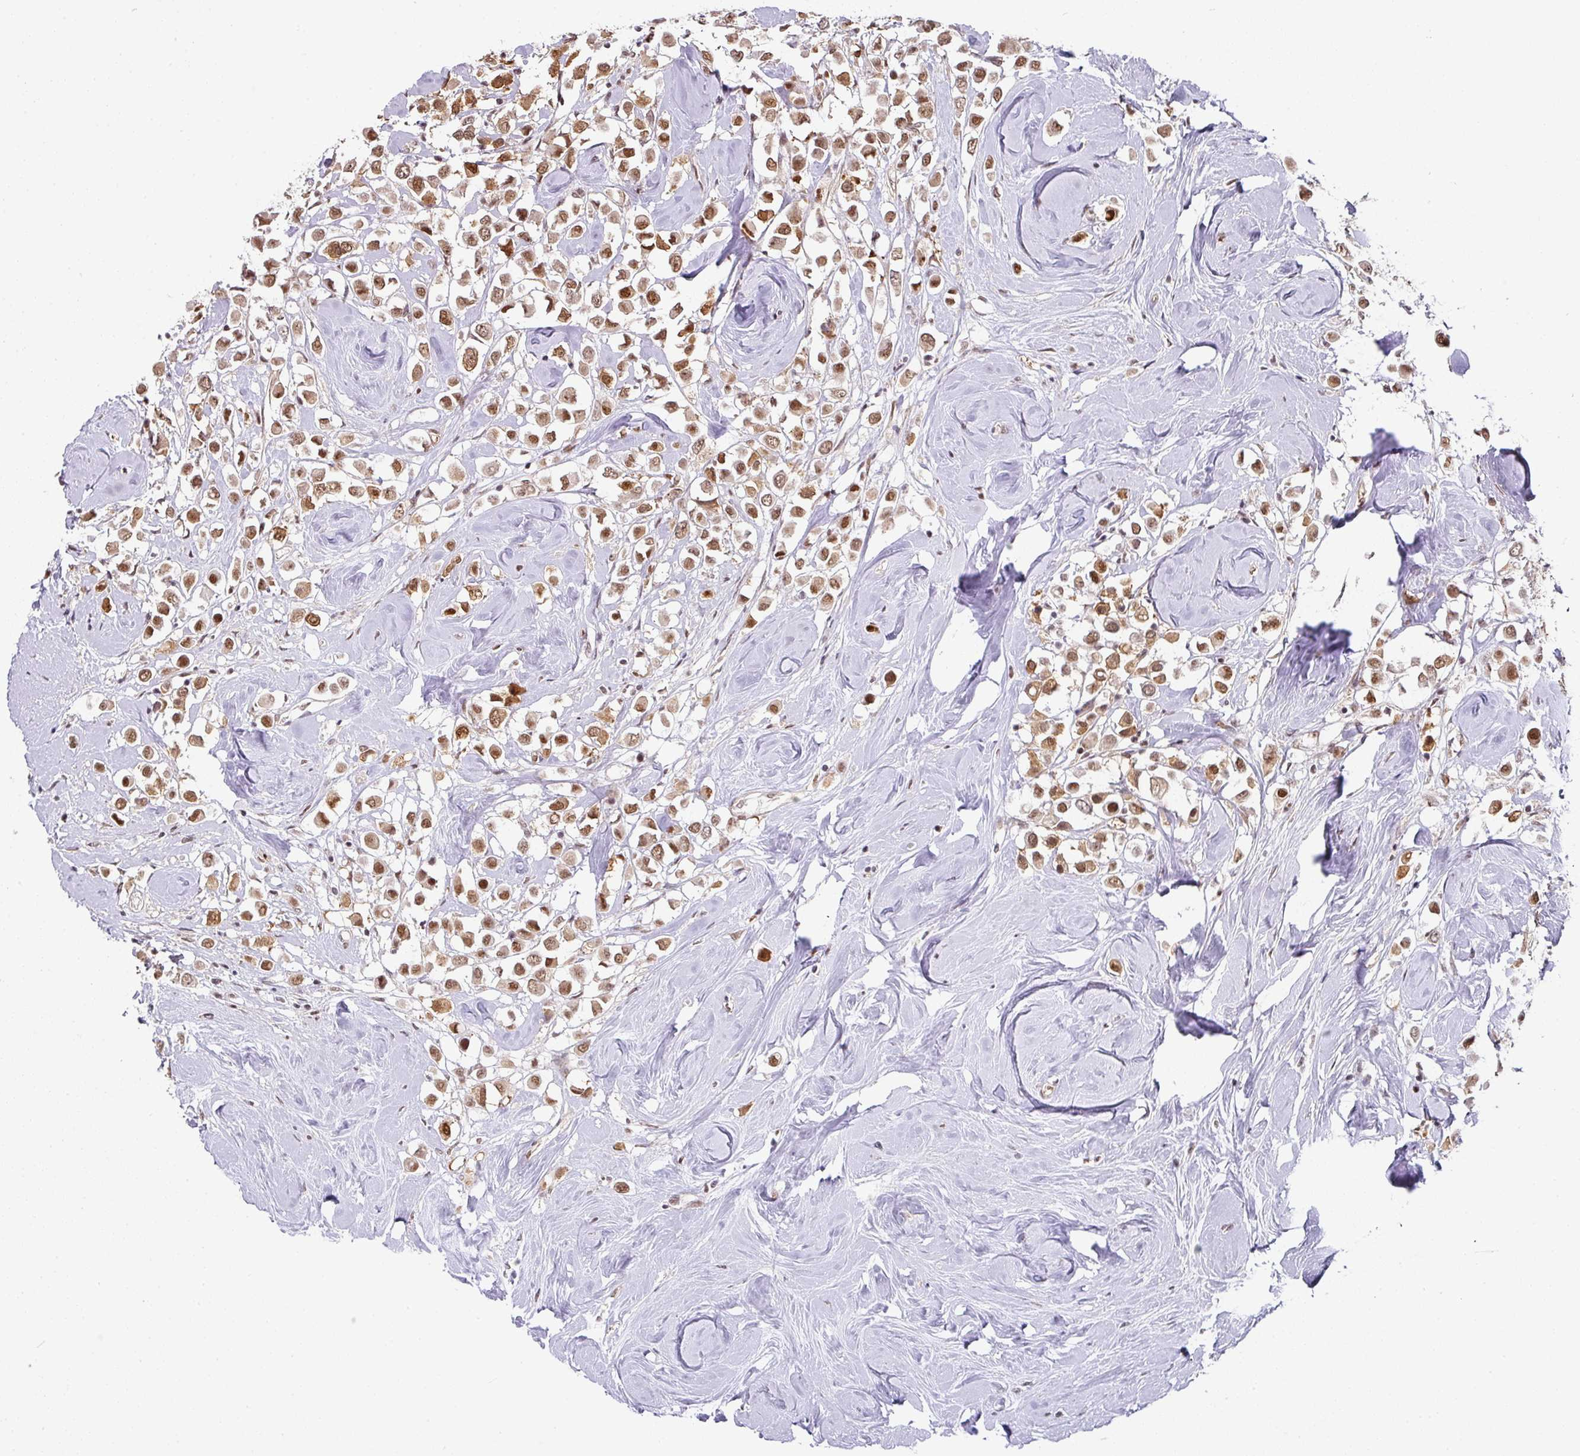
{"staining": {"intensity": "moderate", "quantity": ">75%", "location": "nuclear"}, "tissue": "breast cancer", "cell_type": "Tumor cells", "image_type": "cancer", "snomed": [{"axis": "morphology", "description": "Duct carcinoma"}, {"axis": "topography", "description": "Breast"}], "caption": "Immunohistochemistry staining of breast infiltrating ductal carcinoma, which shows medium levels of moderate nuclear expression in about >75% of tumor cells indicating moderate nuclear protein positivity. The staining was performed using DAB (brown) for protein detection and nuclei were counterstained in hematoxylin (blue).", "gene": "NCOA5", "patient": {"sex": "female", "age": 61}}